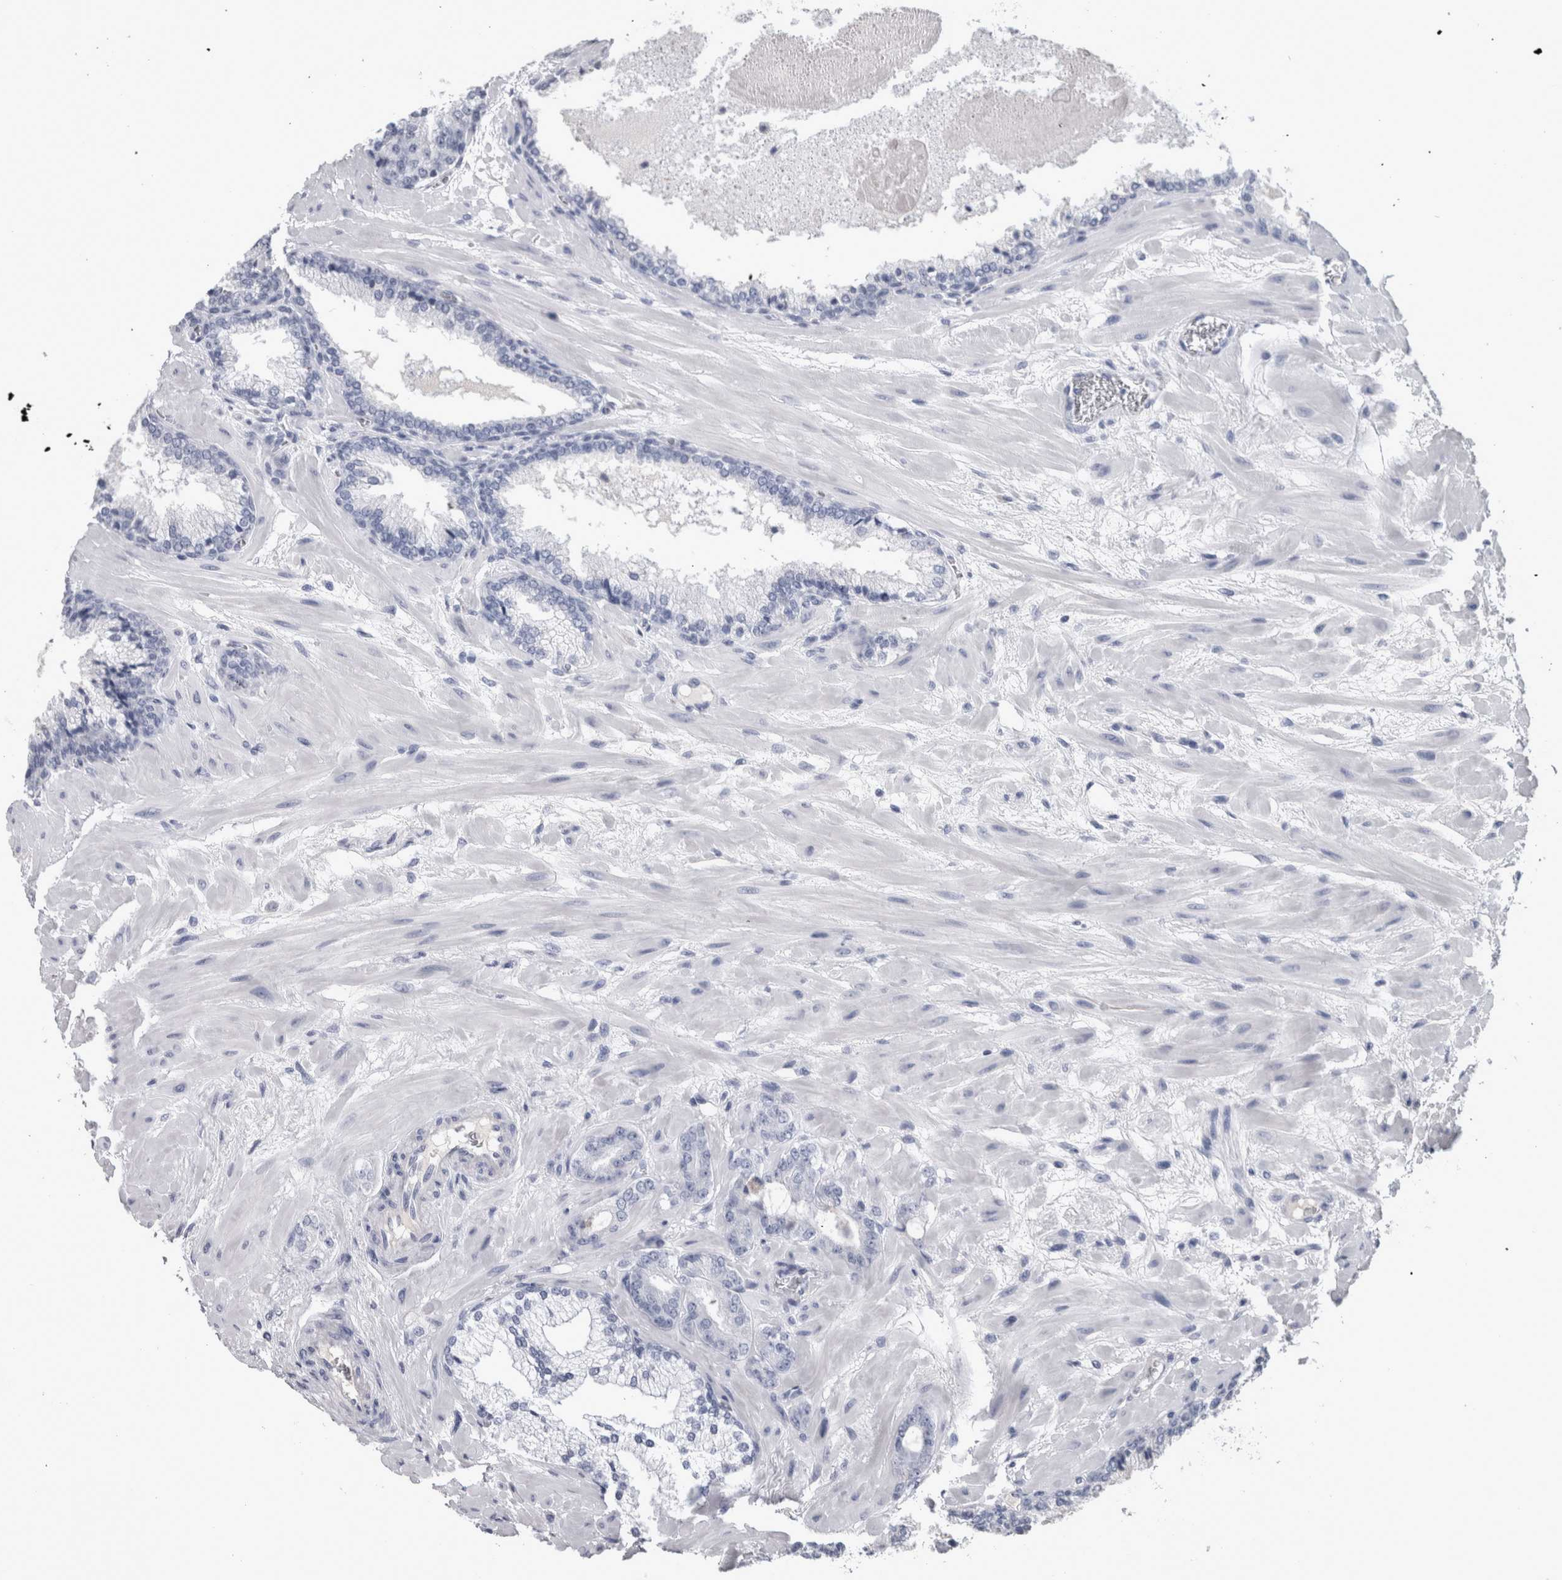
{"staining": {"intensity": "negative", "quantity": "none", "location": "none"}, "tissue": "prostate cancer", "cell_type": "Tumor cells", "image_type": "cancer", "snomed": [{"axis": "morphology", "description": "Adenocarcinoma, Low grade"}, {"axis": "topography", "description": "Prostate"}], "caption": "A photomicrograph of human prostate low-grade adenocarcinoma is negative for staining in tumor cells. (Stains: DAB (3,3'-diaminobenzidine) immunohistochemistry (IHC) with hematoxylin counter stain, Microscopy: brightfield microscopy at high magnification).", "gene": "PAX5", "patient": {"sex": "male", "age": 63}}